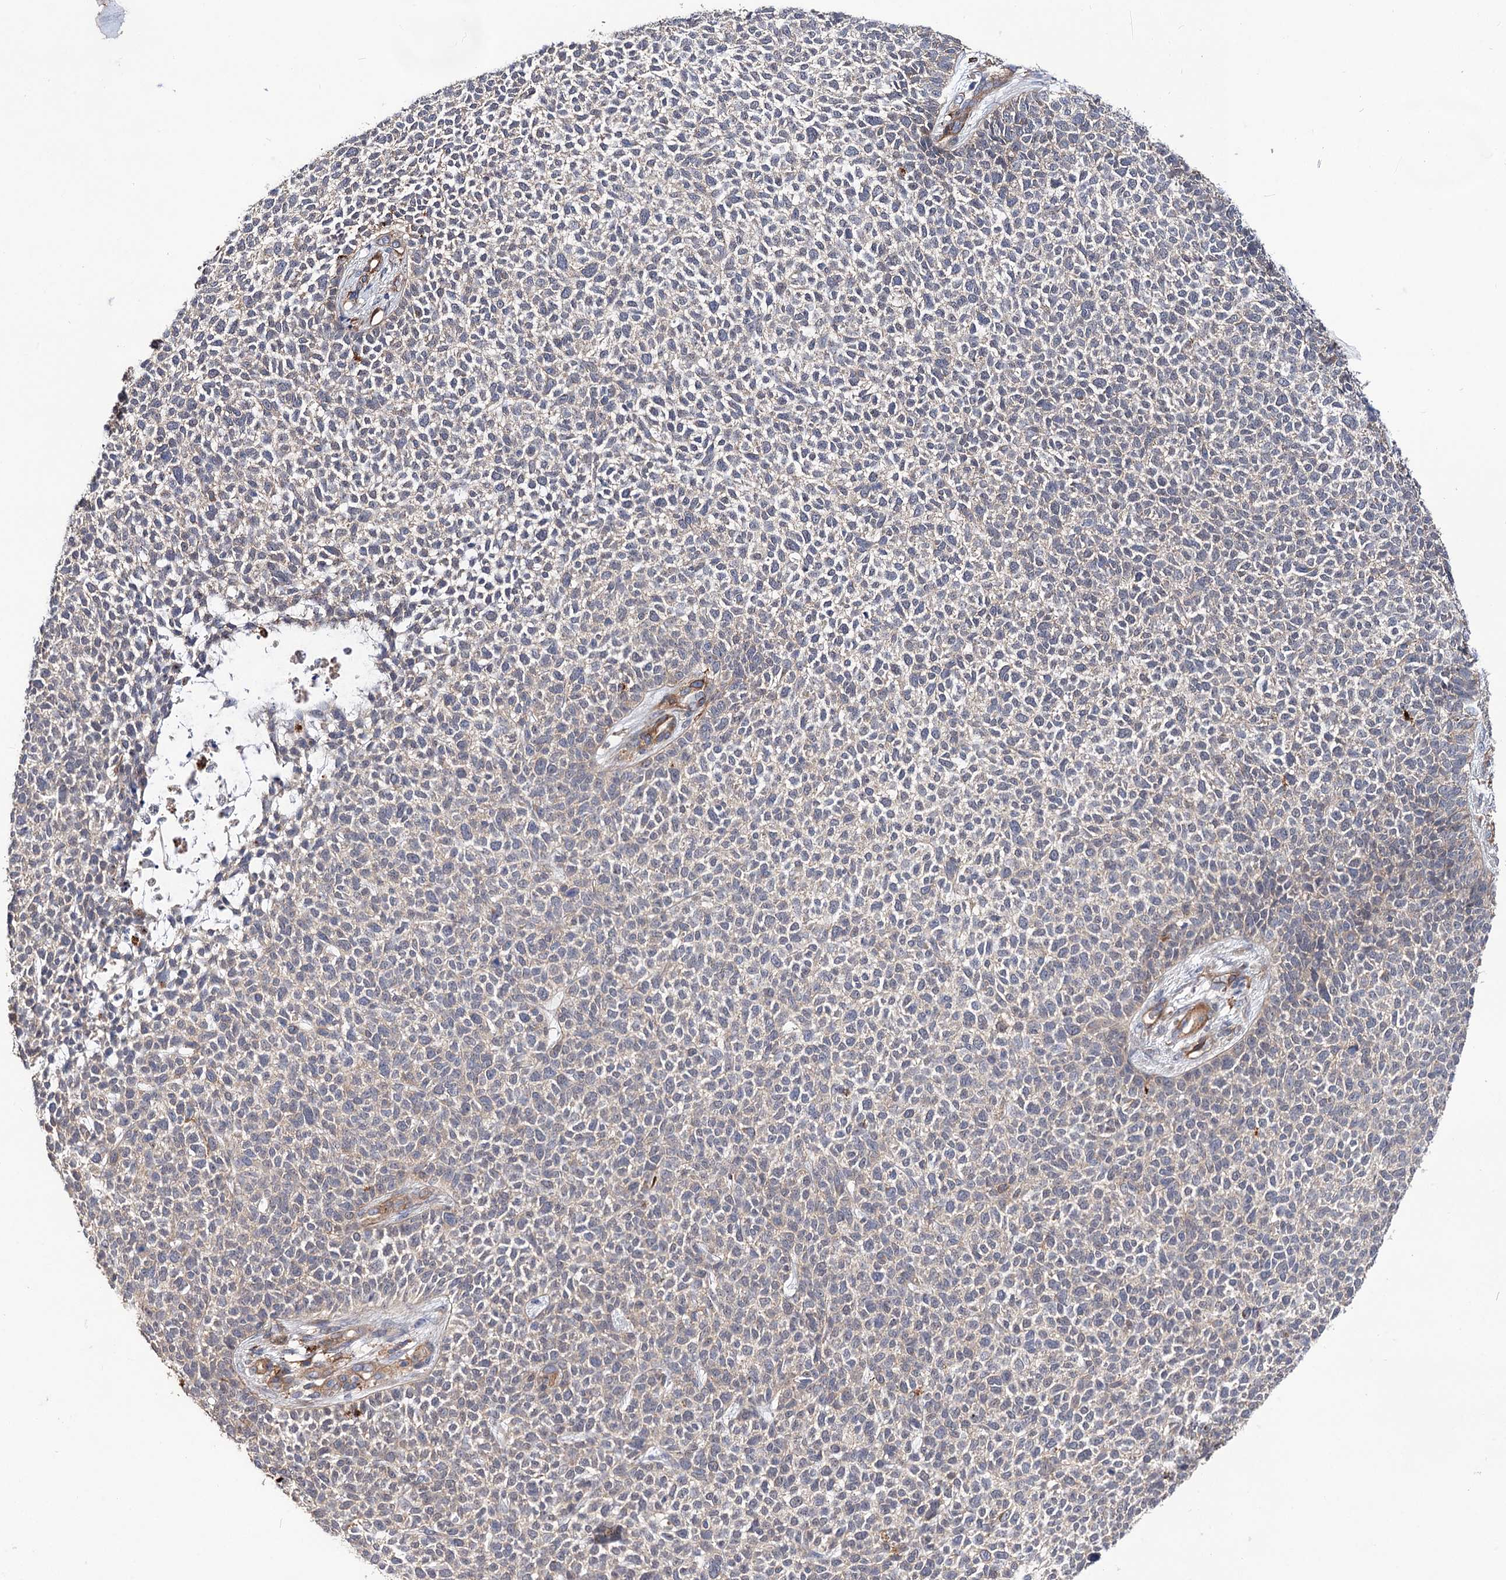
{"staining": {"intensity": "negative", "quantity": "none", "location": "none"}, "tissue": "skin cancer", "cell_type": "Tumor cells", "image_type": "cancer", "snomed": [{"axis": "morphology", "description": "Basal cell carcinoma"}, {"axis": "topography", "description": "Skin"}], "caption": "IHC micrograph of human basal cell carcinoma (skin) stained for a protein (brown), which displays no staining in tumor cells.", "gene": "CSAD", "patient": {"sex": "female", "age": 84}}